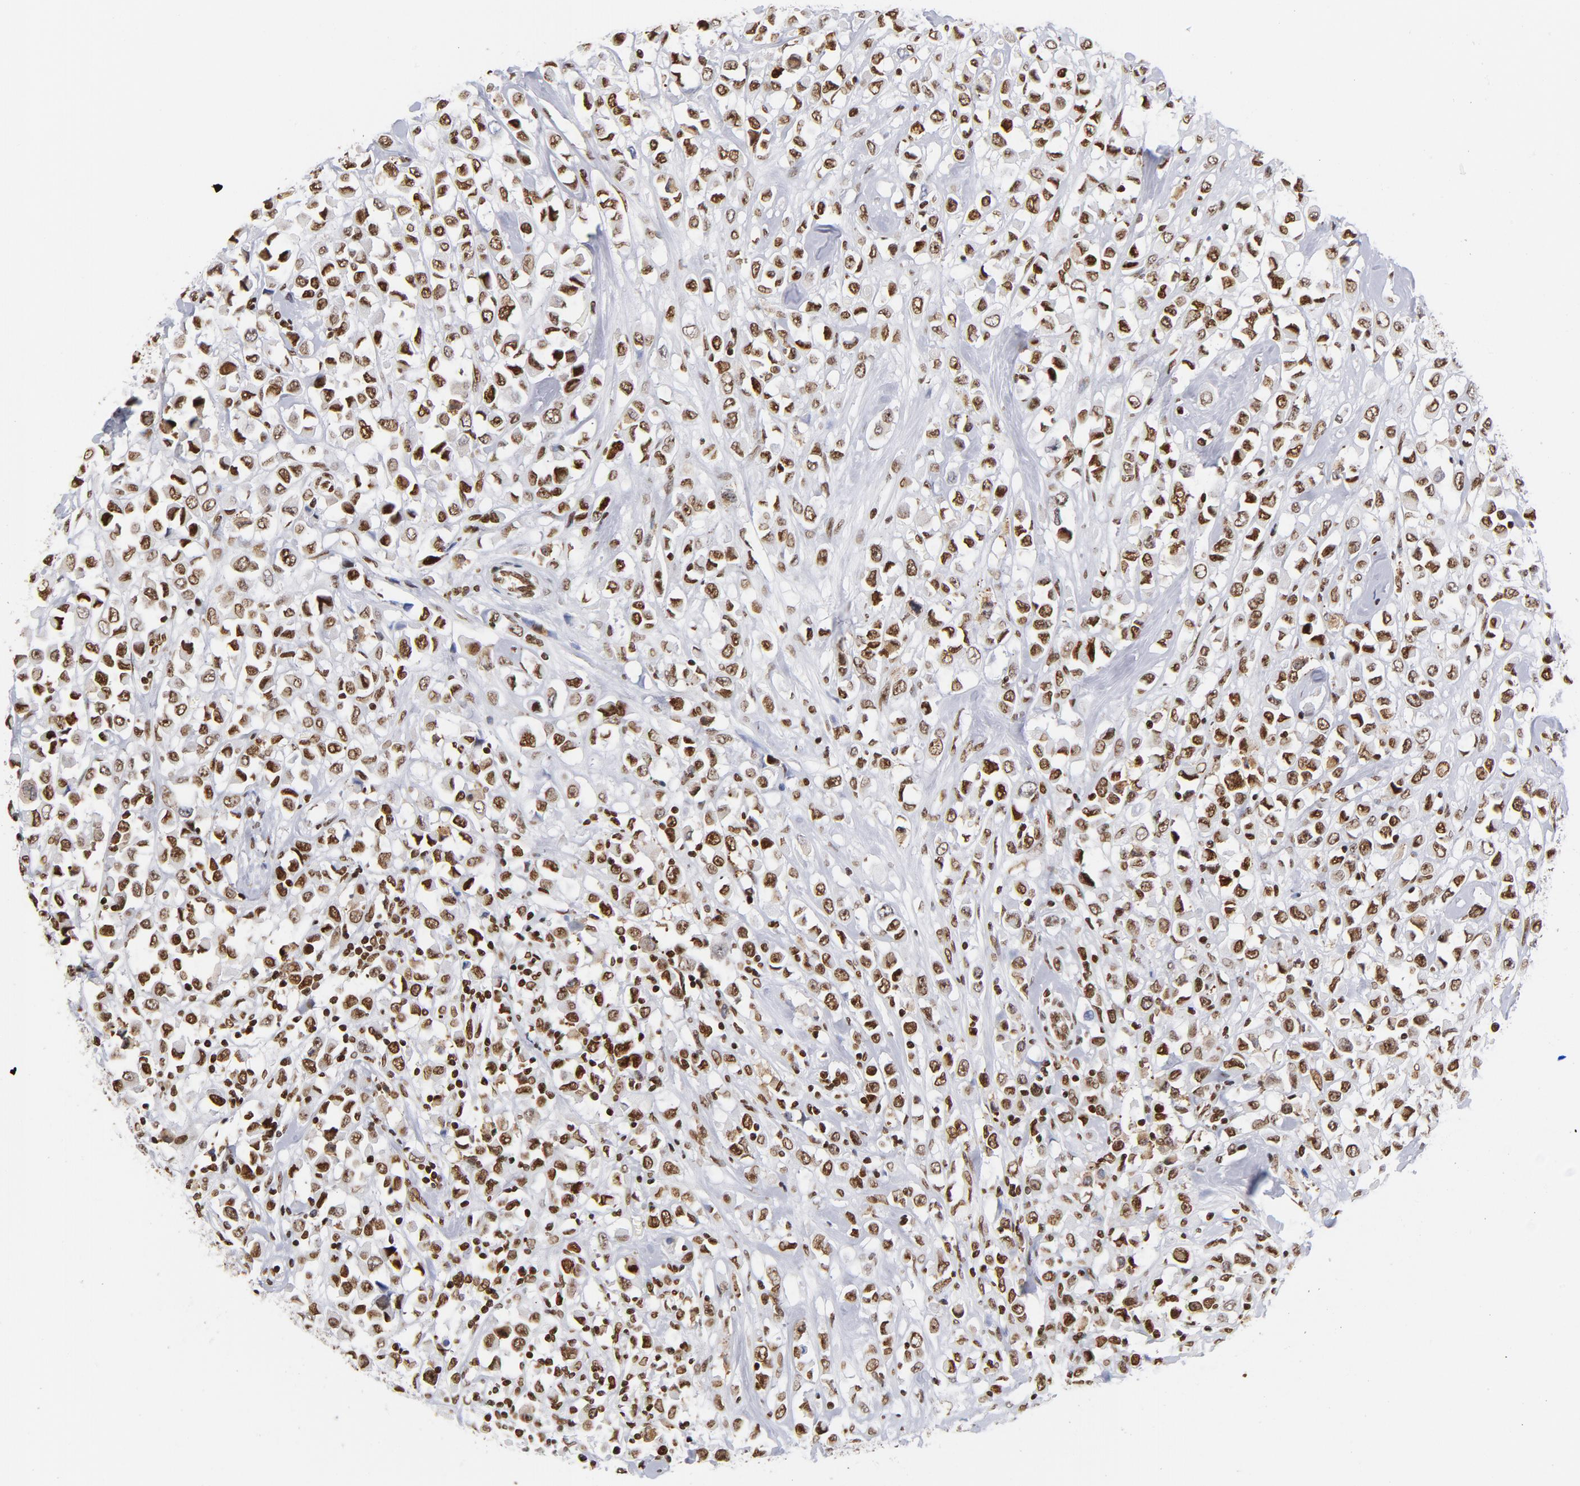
{"staining": {"intensity": "moderate", "quantity": ">75%", "location": "nuclear"}, "tissue": "breast cancer", "cell_type": "Tumor cells", "image_type": "cancer", "snomed": [{"axis": "morphology", "description": "Duct carcinoma"}, {"axis": "topography", "description": "Breast"}], "caption": "Immunohistochemistry (IHC) photomicrograph of human breast cancer (invasive ductal carcinoma) stained for a protein (brown), which displays medium levels of moderate nuclear expression in about >75% of tumor cells.", "gene": "TOP2B", "patient": {"sex": "female", "age": 61}}